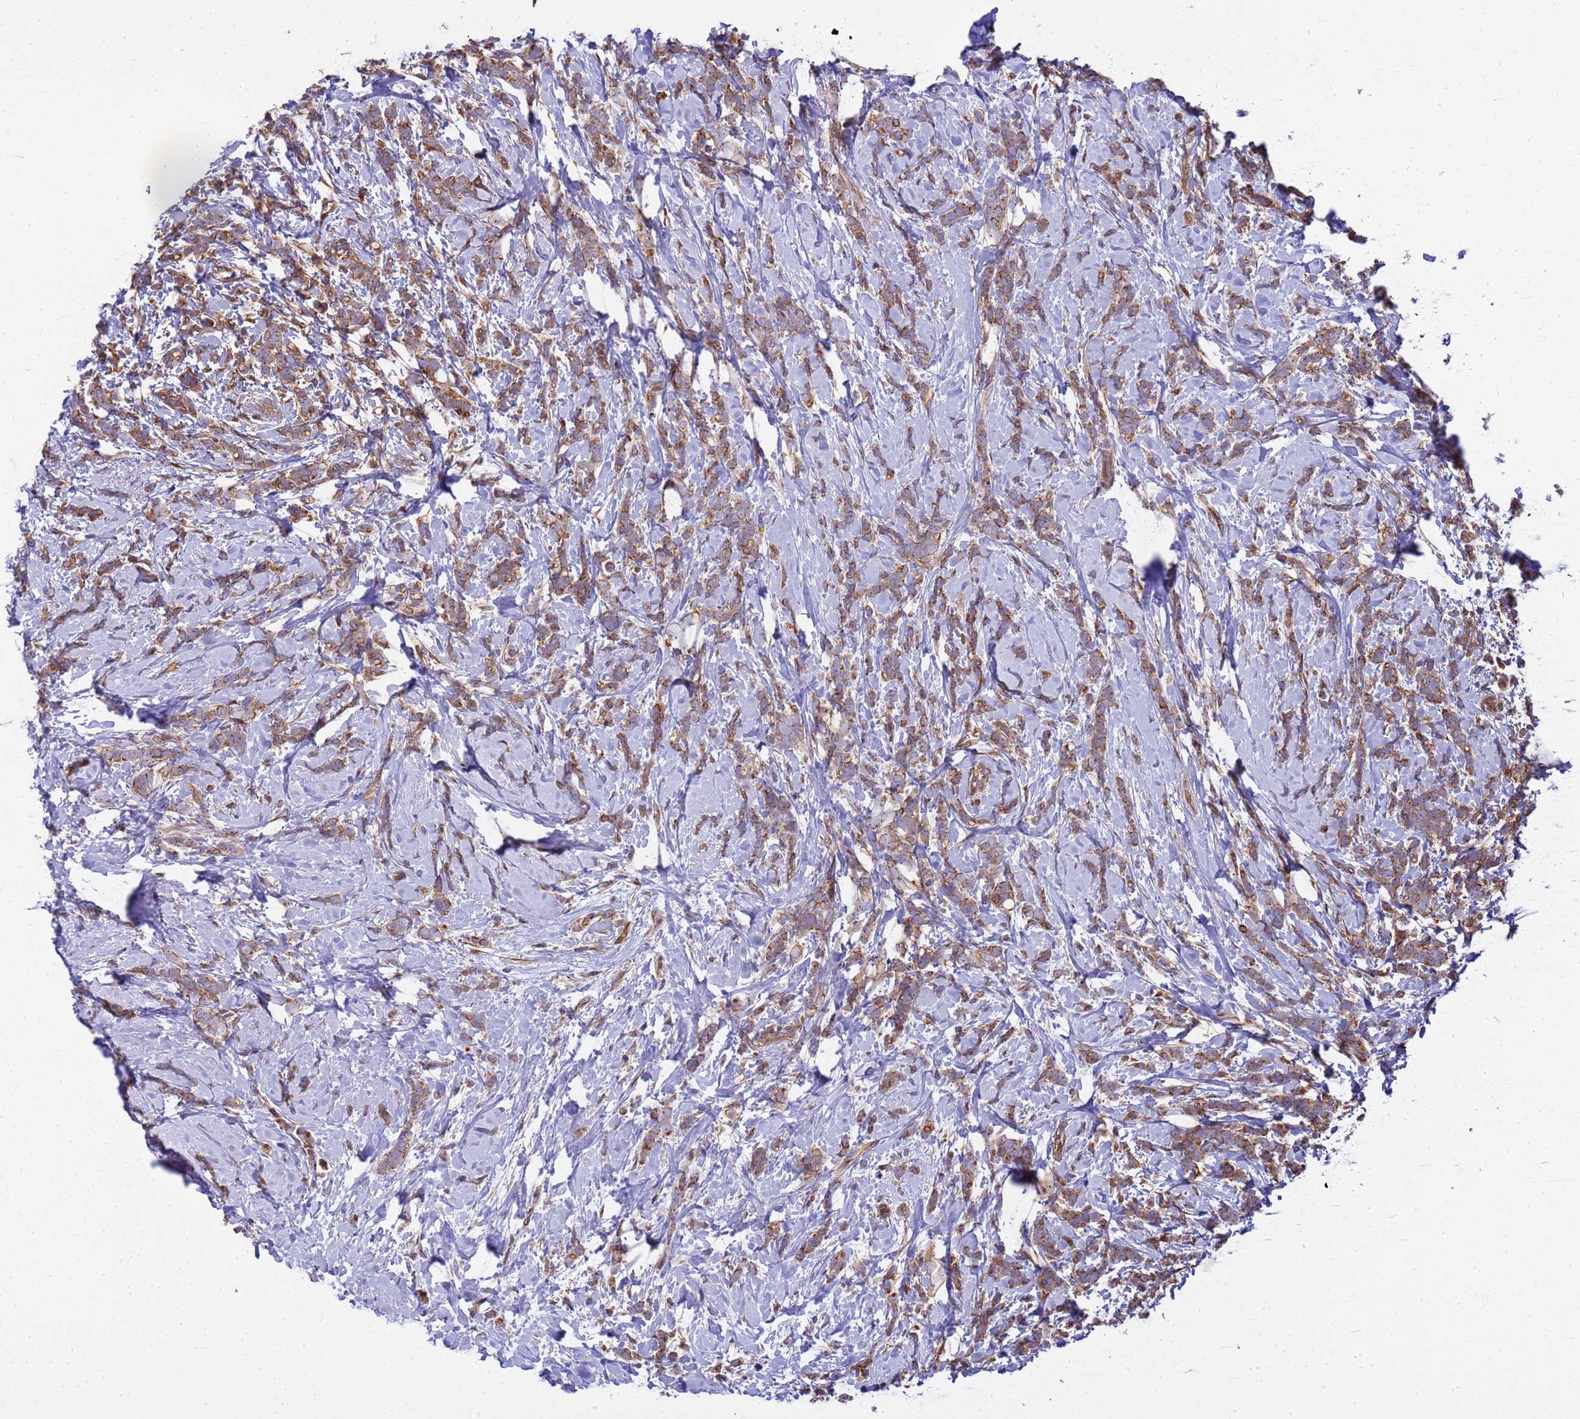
{"staining": {"intensity": "moderate", "quantity": ">75%", "location": "cytoplasmic/membranous"}, "tissue": "breast cancer", "cell_type": "Tumor cells", "image_type": "cancer", "snomed": [{"axis": "morphology", "description": "Lobular carcinoma"}, {"axis": "topography", "description": "Breast"}], "caption": "Protein positivity by immunohistochemistry demonstrates moderate cytoplasmic/membranous positivity in approximately >75% of tumor cells in breast cancer (lobular carcinoma).", "gene": "SMCO3", "patient": {"sex": "female", "age": 58}}